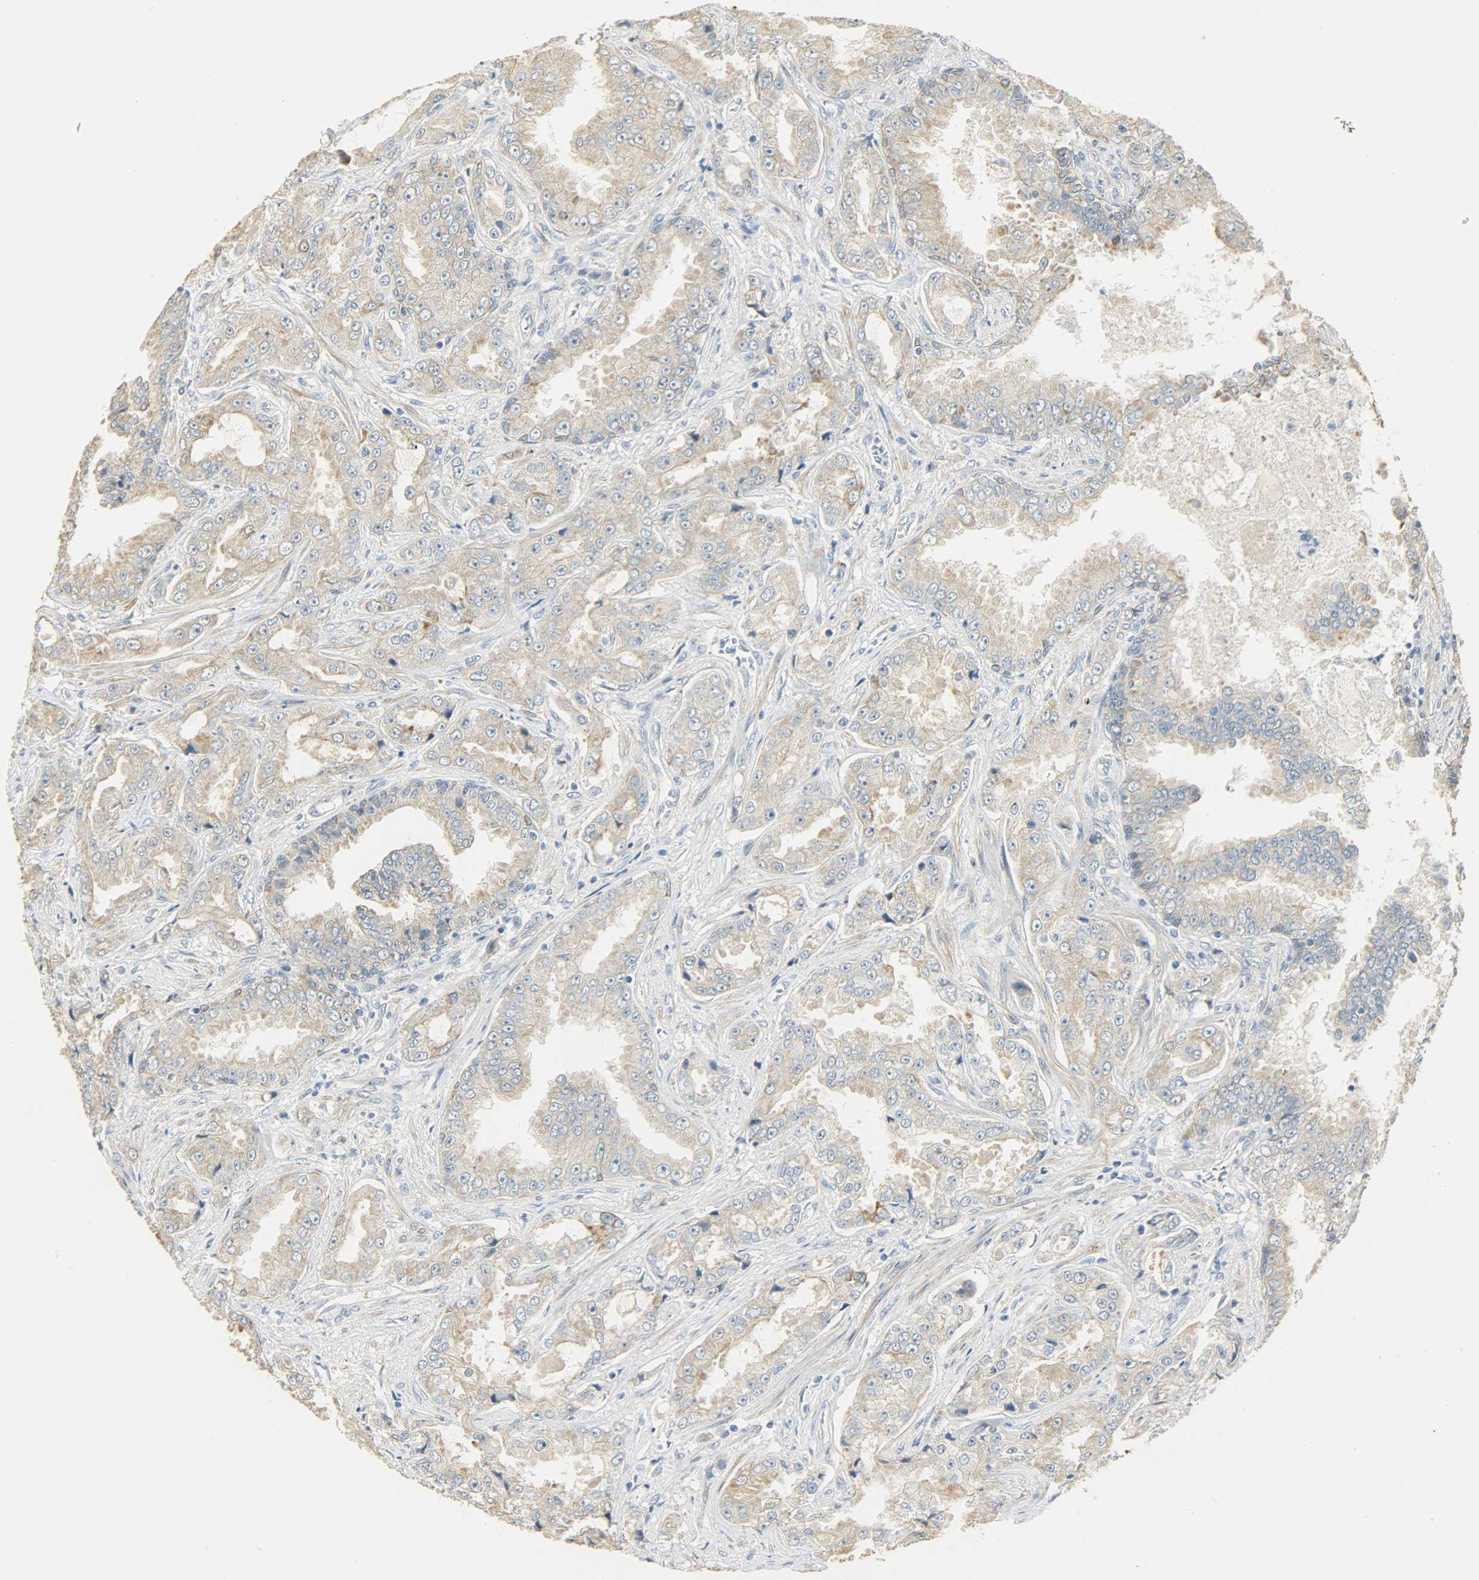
{"staining": {"intensity": "moderate", "quantity": ">75%", "location": "cytoplasmic/membranous"}, "tissue": "prostate cancer", "cell_type": "Tumor cells", "image_type": "cancer", "snomed": [{"axis": "morphology", "description": "Adenocarcinoma, High grade"}, {"axis": "topography", "description": "Prostate"}], "caption": "Prostate cancer (adenocarcinoma (high-grade)) stained with IHC displays moderate cytoplasmic/membranous expression in about >75% of tumor cells.", "gene": "USP13", "patient": {"sex": "male", "age": 73}}